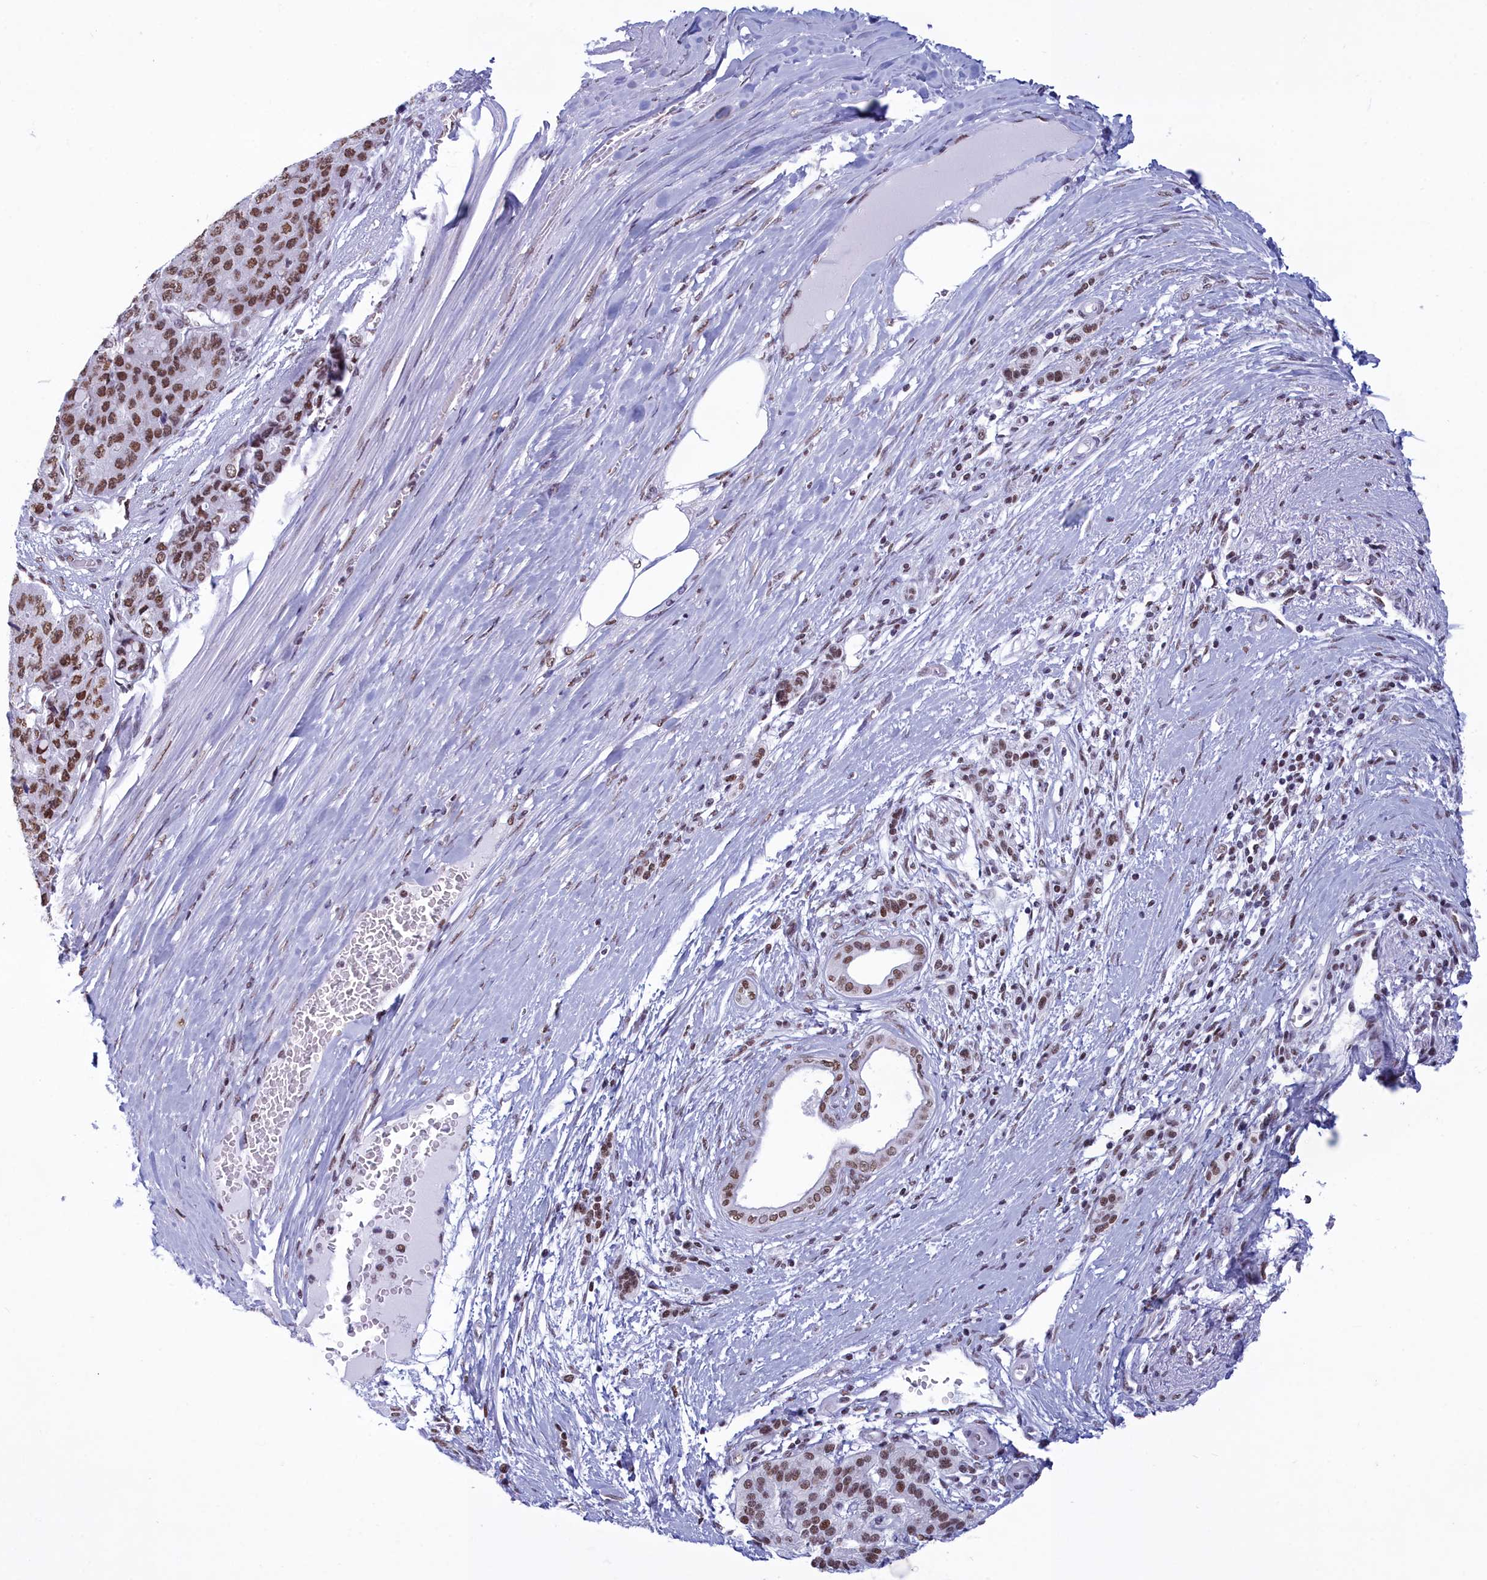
{"staining": {"intensity": "moderate", "quantity": ">75%", "location": "nuclear"}, "tissue": "pancreatic cancer", "cell_type": "Tumor cells", "image_type": "cancer", "snomed": [{"axis": "morphology", "description": "Adenocarcinoma, NOS"}, {"axis": "topography", "description": "Pancreas"}], "caption": "There is medium levels of moderate nuclear expression in tumor cells of pancreatic cancer (adenocarcinoma), as demonstrated by immunohistochemical staining (brown color).", "gene": "CDC26", "patient": {"sex": "male", "age": 50}}